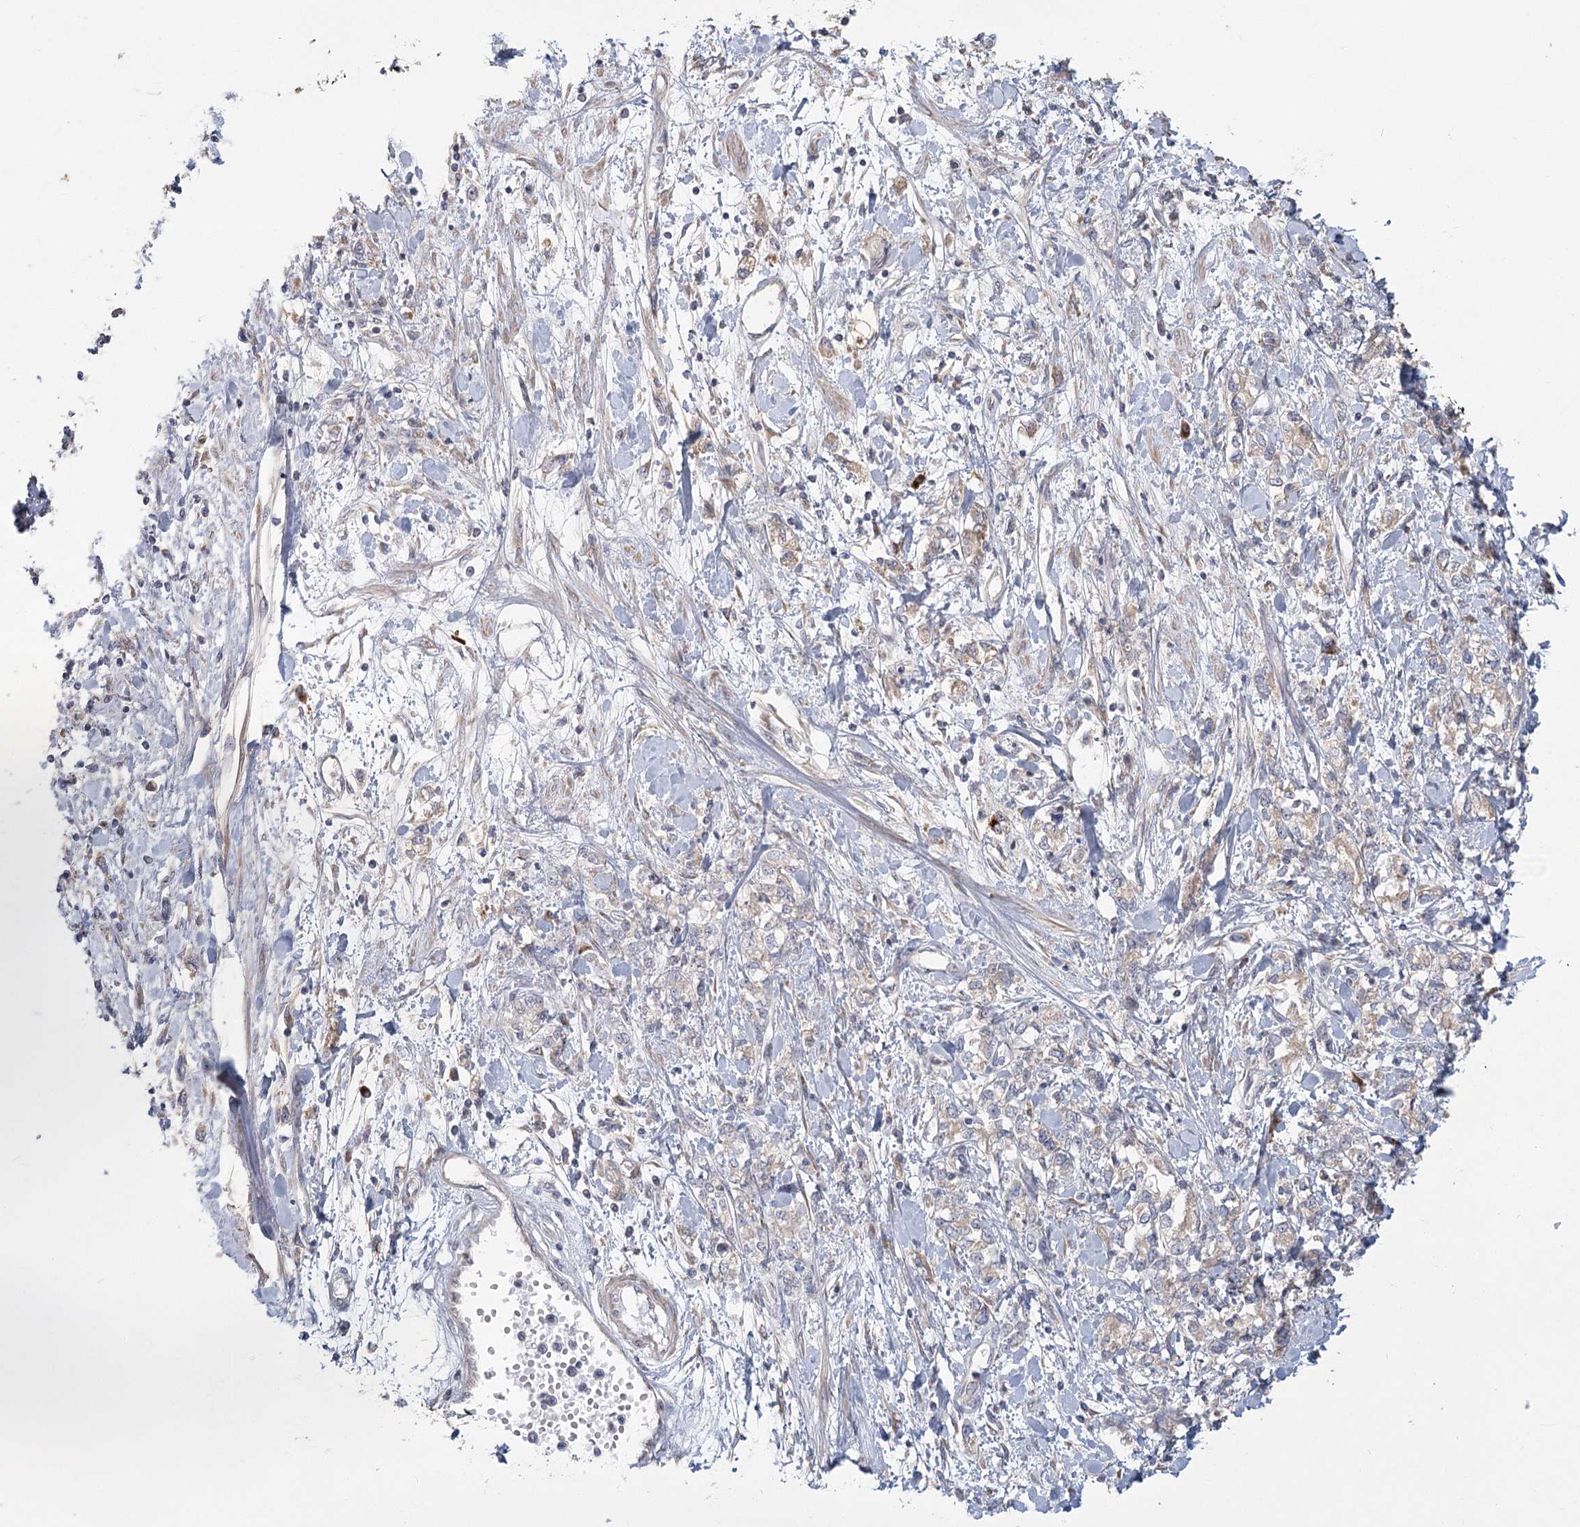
{"staining": {"intensity": "weak", "quantity": "<25%", "location": "cytoplasmic/membranous"}, "tissue": "stomach cancer", "cell_type": "Tumor cells", "image_type": "cancer", "snomed": [{"axis": "morphology", "description": "Adenocarcinoma, NOS"}, {"axis": "topography", "description": "Stomach"}], "caption": "An IHC histopathology image of stomach adenocarcinoma is shown. There is no staining in tumor cells of stomach adenocarcinoma. The staining was performed using DAB to visualize the protein expression in brown, while the nuclei were stained in blue with hematoxylin (Magnification: 20x).", "gene": "CNTLN", "patient": {"sex": "female", "age": 76}}